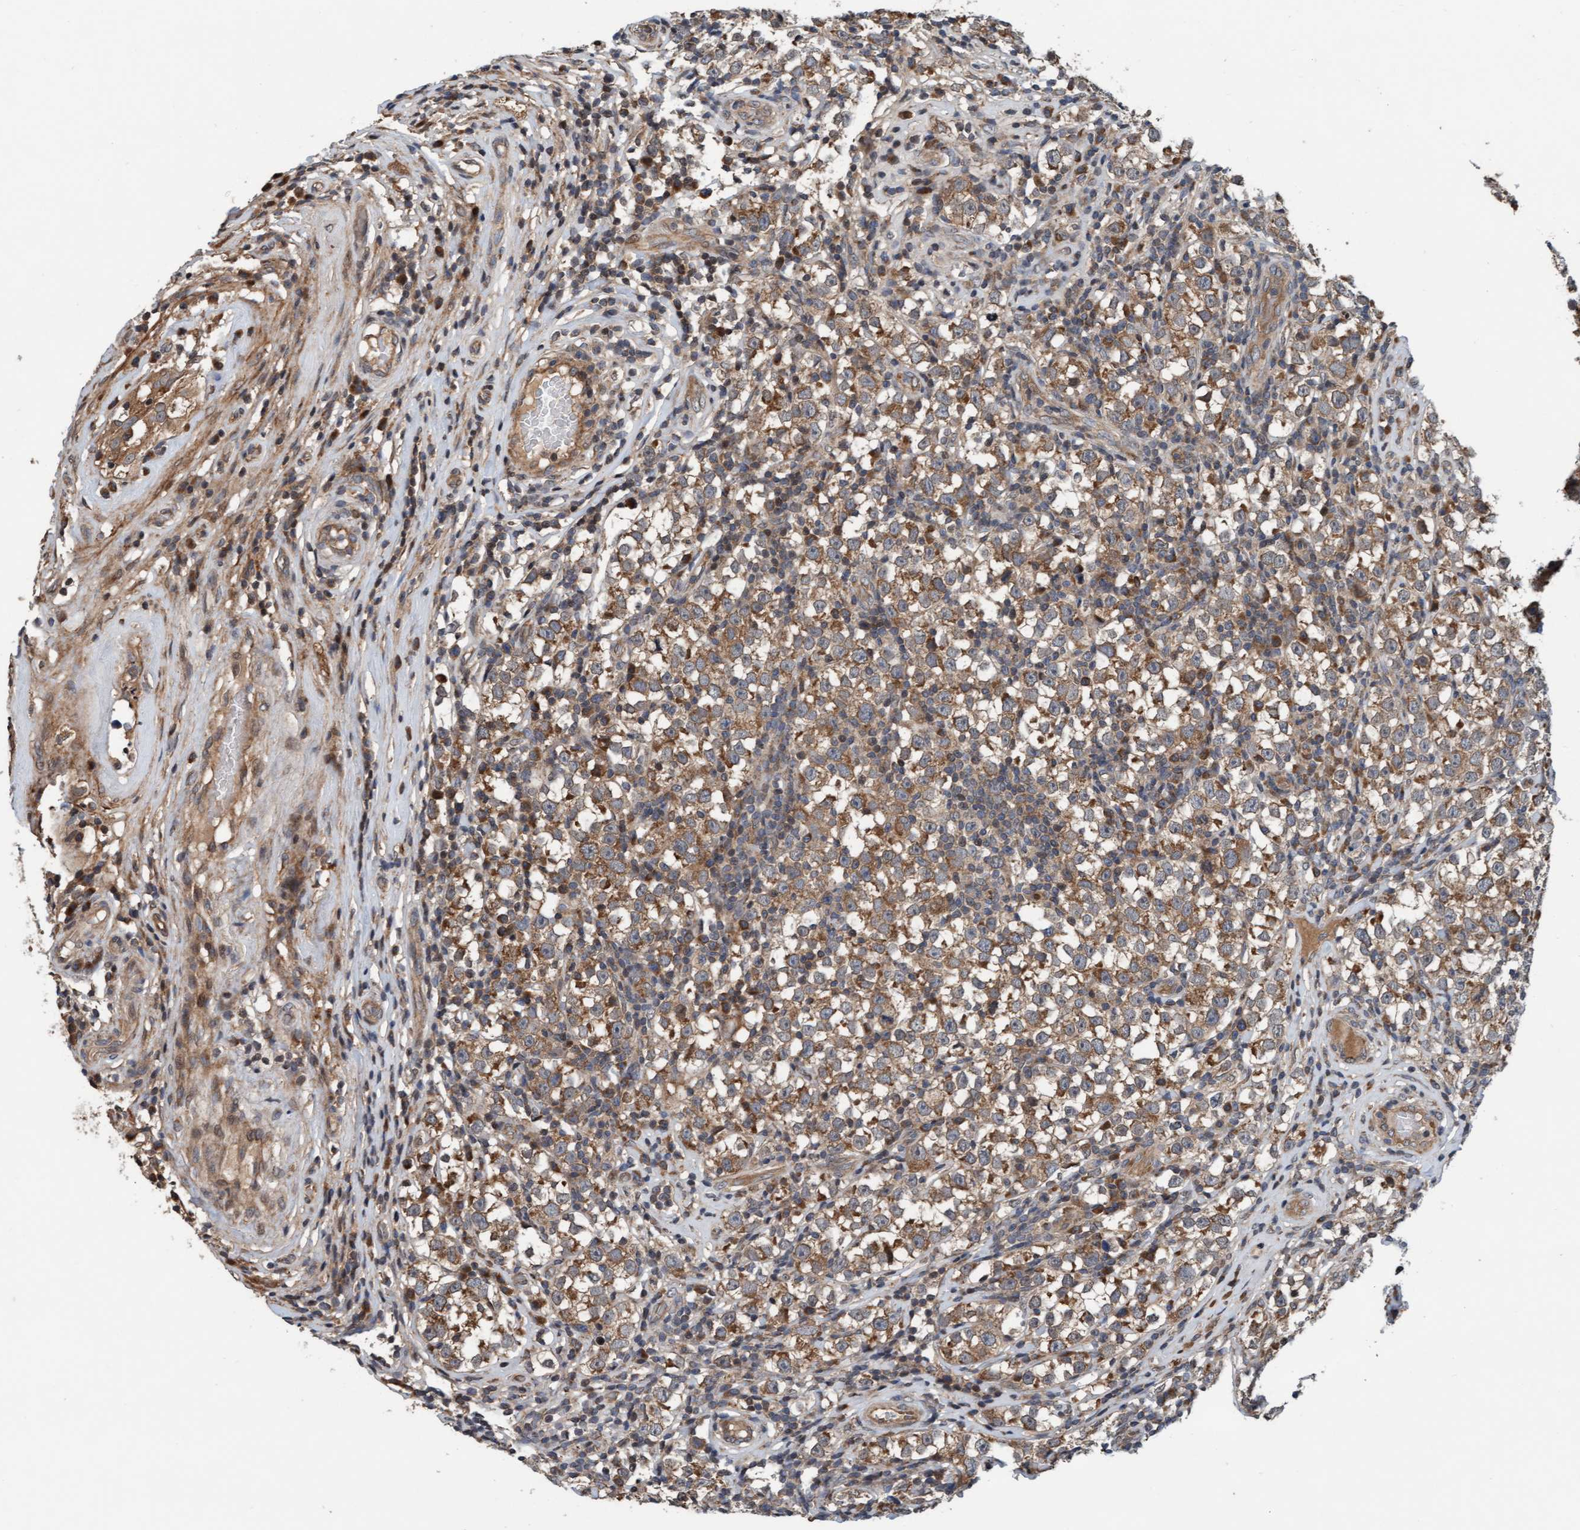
{"staining": {"intensity": "weak", "quantity": ">75%", "location": "cytoplasmic/membranous"}, "tissue": "testis cancer", "cell_type": "Tumor cells", "image_type": "cancer", "snomed": [{"axis": "morphology", "description": "Normal tissue, NOS"}, {"axis": "morphology", "description": "Seminoma, NOS"}, {"axis": "topography", "description": "Testis"}], "caption": "Immunohistochemical staining of human testis cancer (seminoma) reveals weak cytoplasmic/membranous protein staining in approximately >75% of tumor cells.", "gene": "MLXIP", "patient": {"sex": "male", "age": 43}}